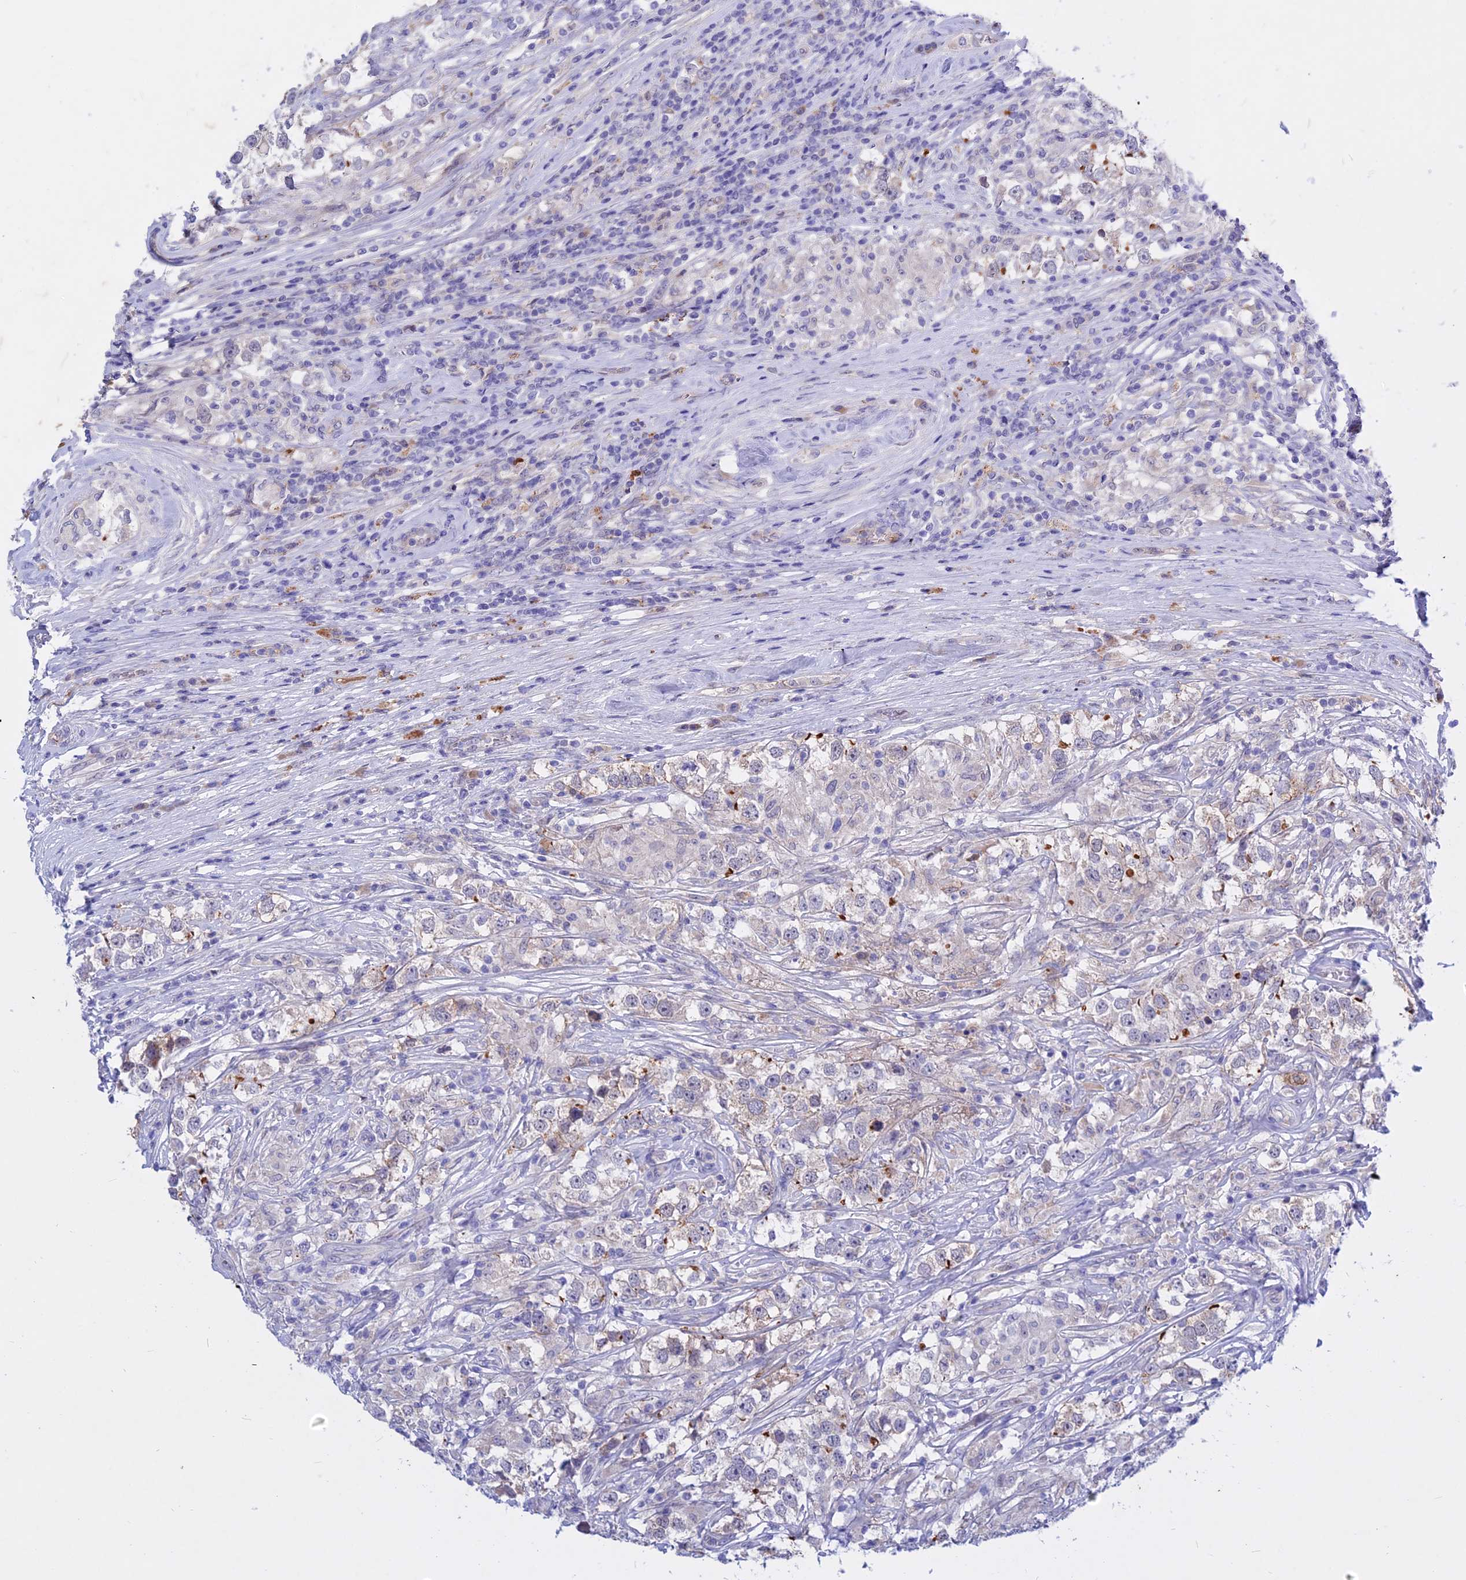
{"staining": {"intensity": "negative", "quantity": "none", "location": "none"}, "tissue": "testis cancer", "cell_type": "Tumor cells", "image_type": "cancer", "snomed": [{"axis": "morphology", "description": "Seminoma, NOS"}, {"axis": "topography", "description": "Testis"}], "caption": "This is an immunohistochemistry photomicrograph of human seminoma (testis). There is no positivity in tumor cells.", "gene": "GK5", "patient": {"sex": "male", "age": 46}}